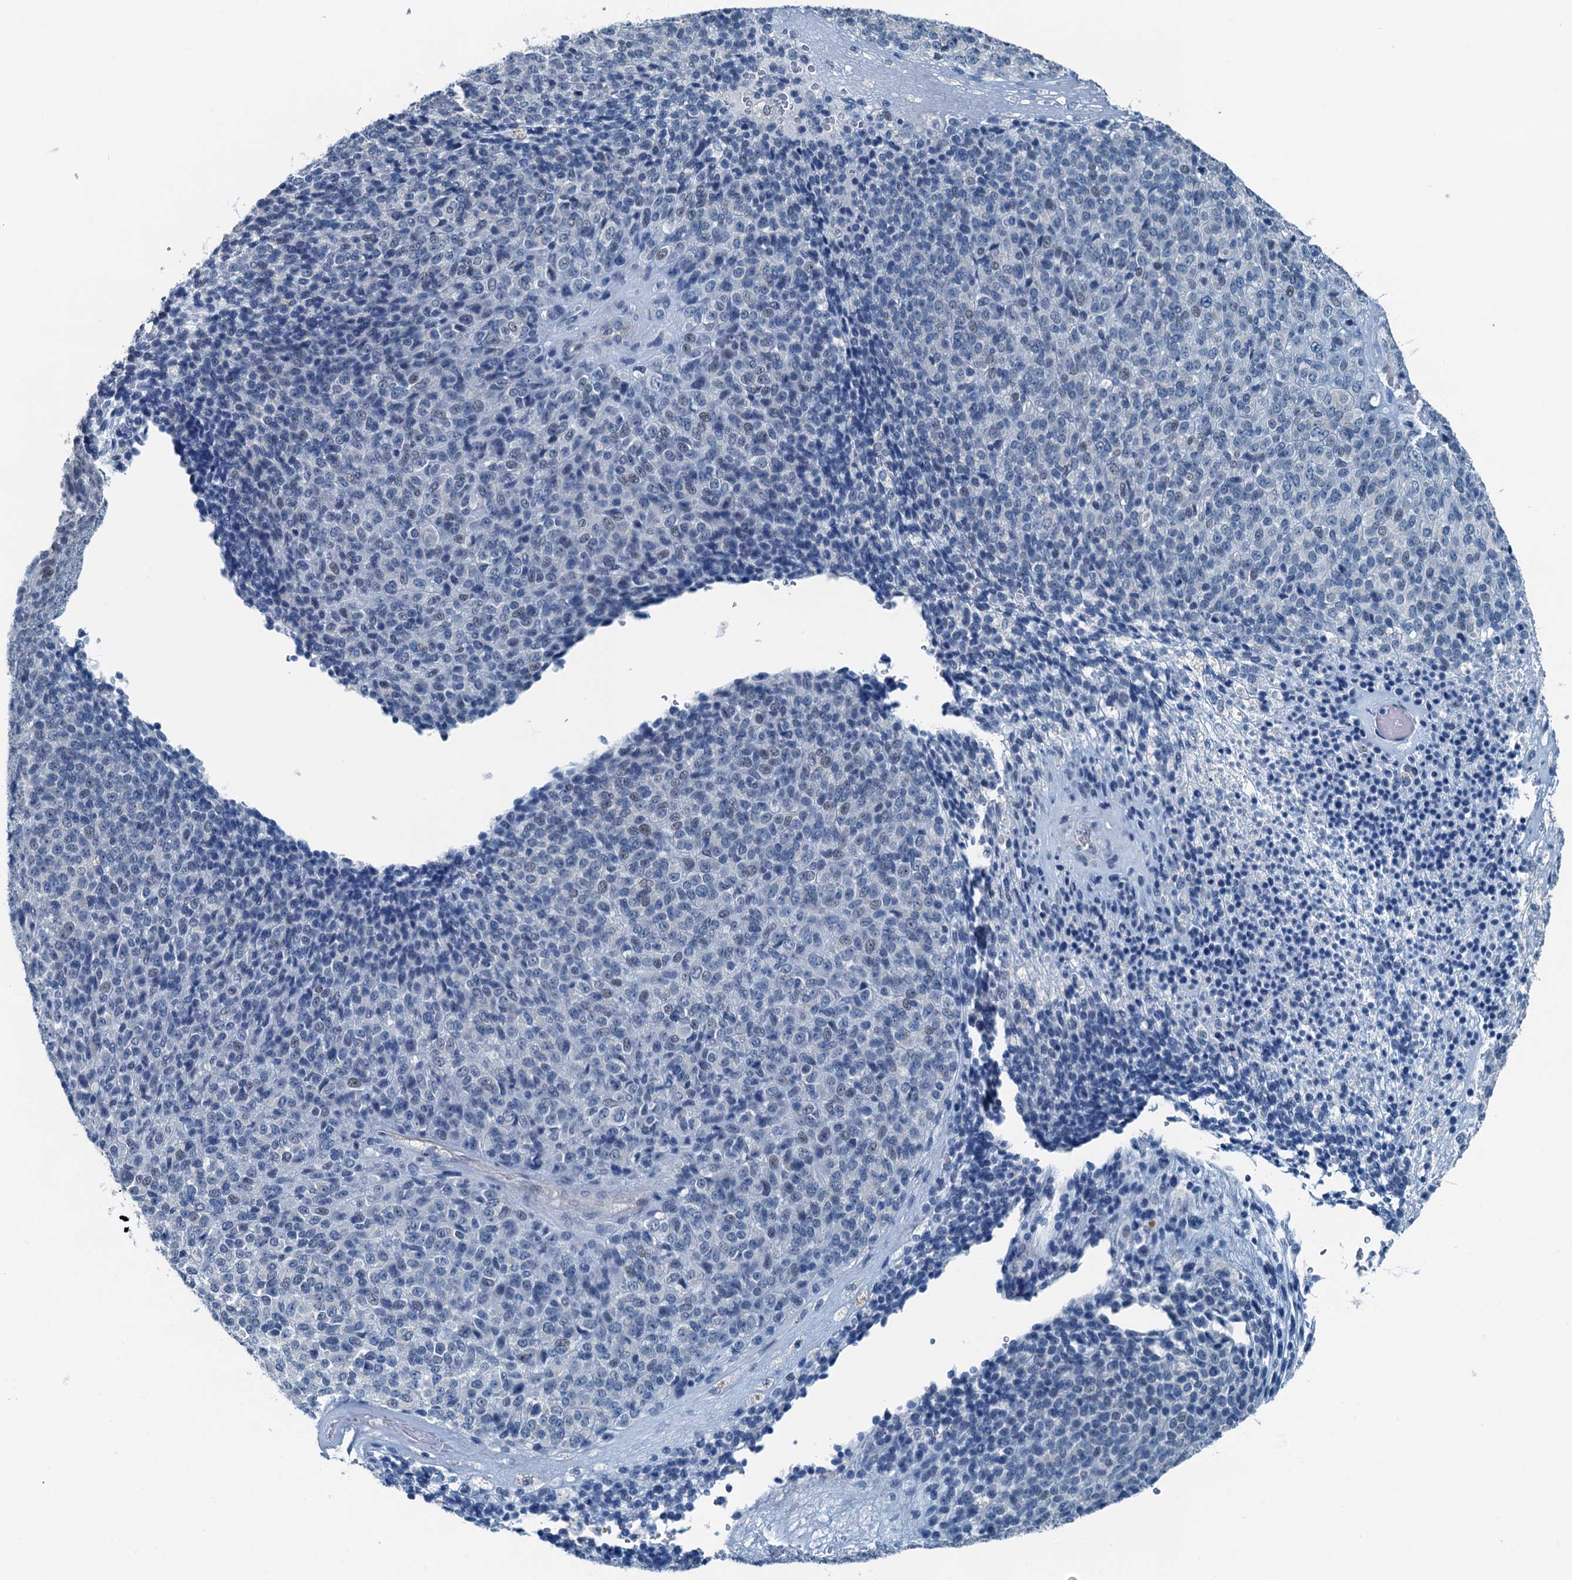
{"staining": {"intensity": "negative", "quantity": "none", "location": "none"}, "tissue": "melanoma", "cell_type": "Tumor cells", "image_type": "cancer", "snomed": [{"axis": "morphology", "description": "Malignant melanoma, Metastatic site"}, {"axis": "topography", "description": "Brain"}], "caption": "IHC photomicrograph of melanoma stained for a protein (brown), which shows no staining in tumor cells.", "gene": "GFOD2", "patient": {"sex": "female", "age": 56}}